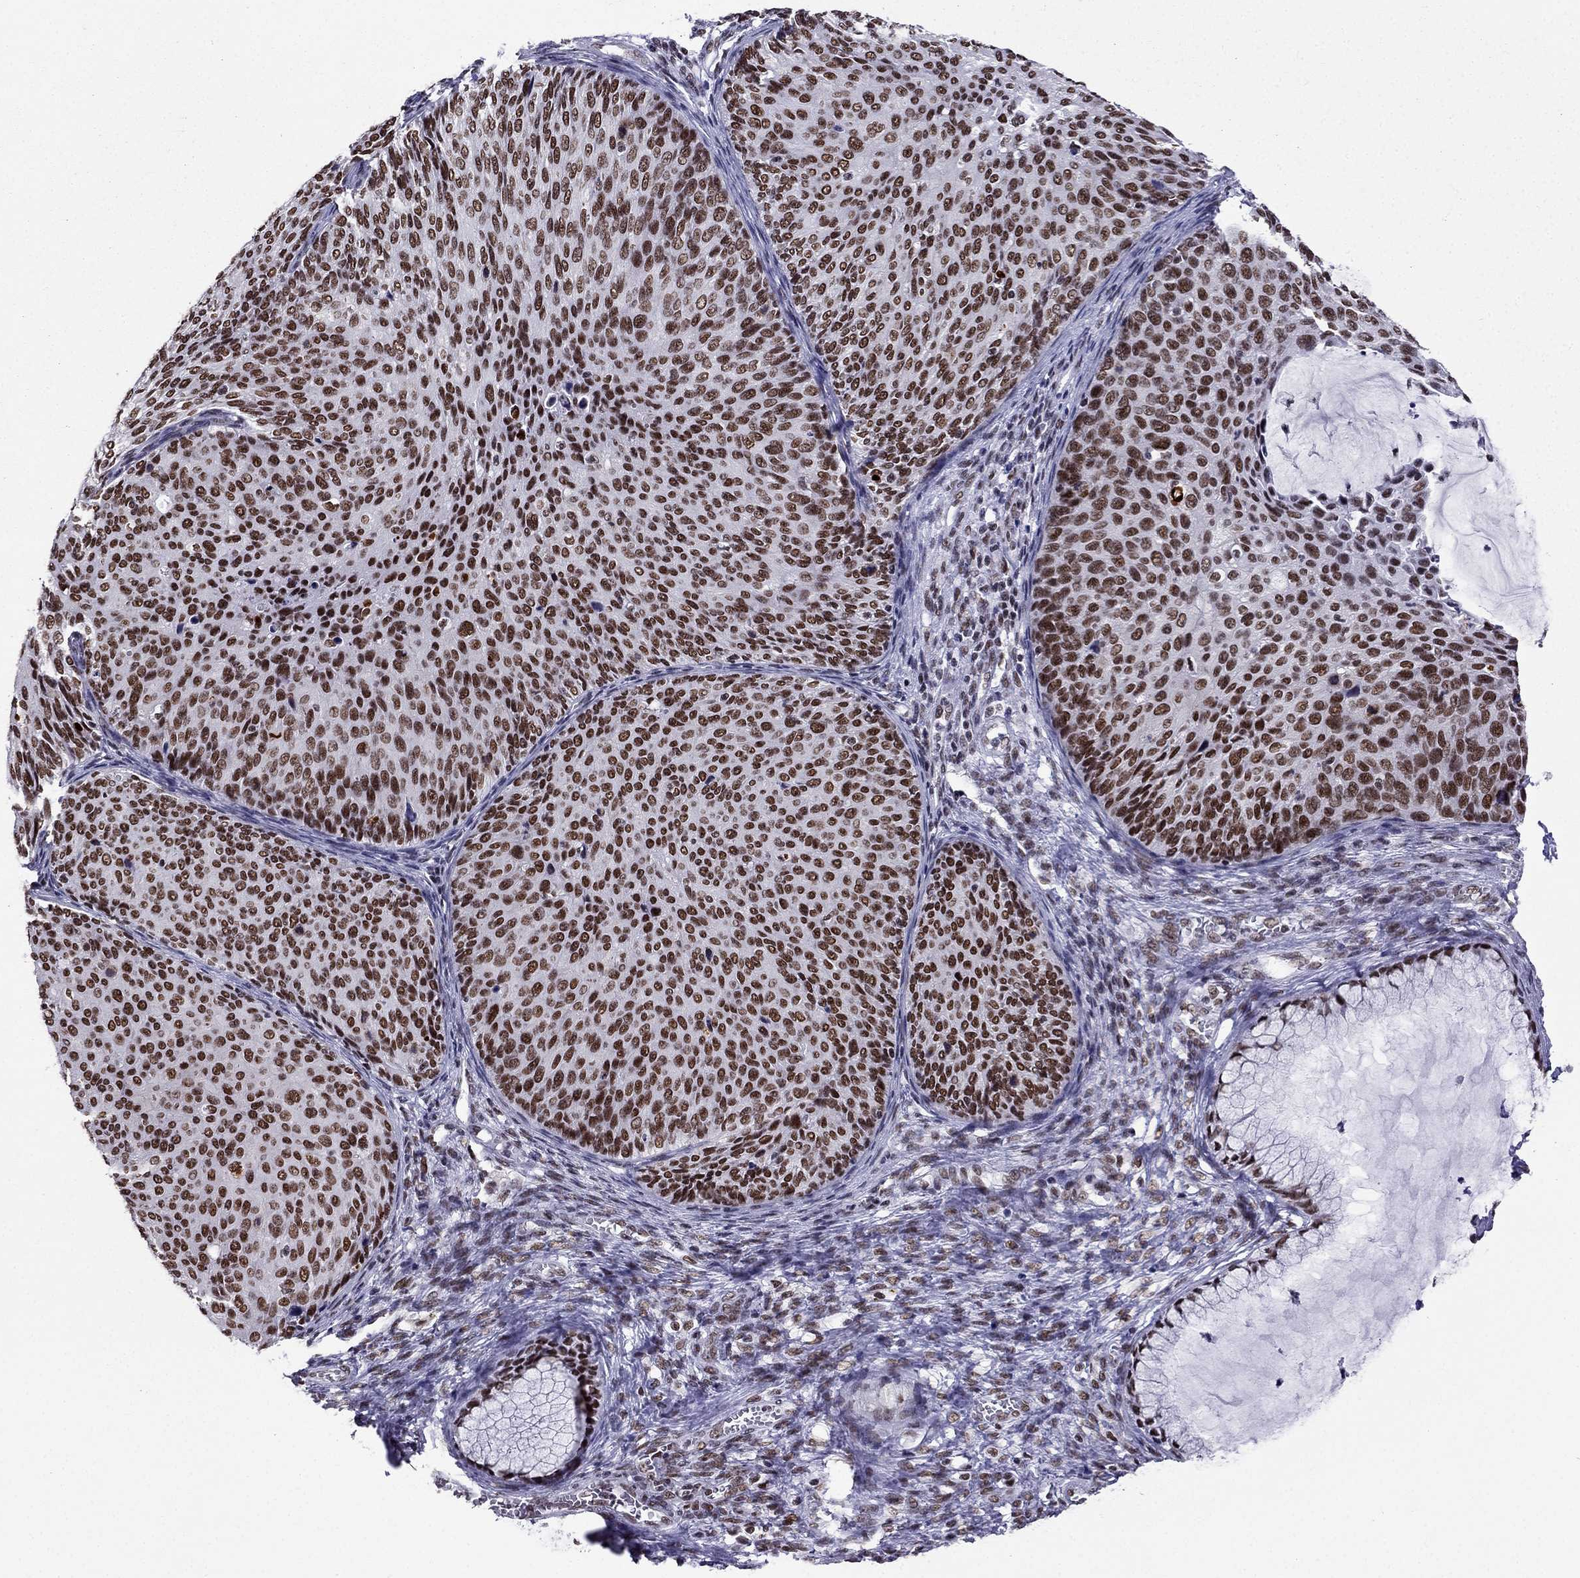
{"staining": {"intensity": "strong", "quantity": ">75%", "location": "nuclear"}, "tissue": "cervical cancer", "cell_type": "Tumor cells", "image_type": "cancer", "snomed": [{"axis": "morphology", "description": "Squamous cell carcinoma, NOS"}, {"axis": "topography", "description": "Cervix"}], "caption": "The photomicrograph reveals staining of cervical cancer, revealing strong nuclear protein expression (brown color) within tumor cells. (Stains: DAB in brown, nuclei in blue, Microscopy: brightfield microscopy at high magnification).", "gene": "ZNF420", "patient": {"sex": "female", "age": 36}}